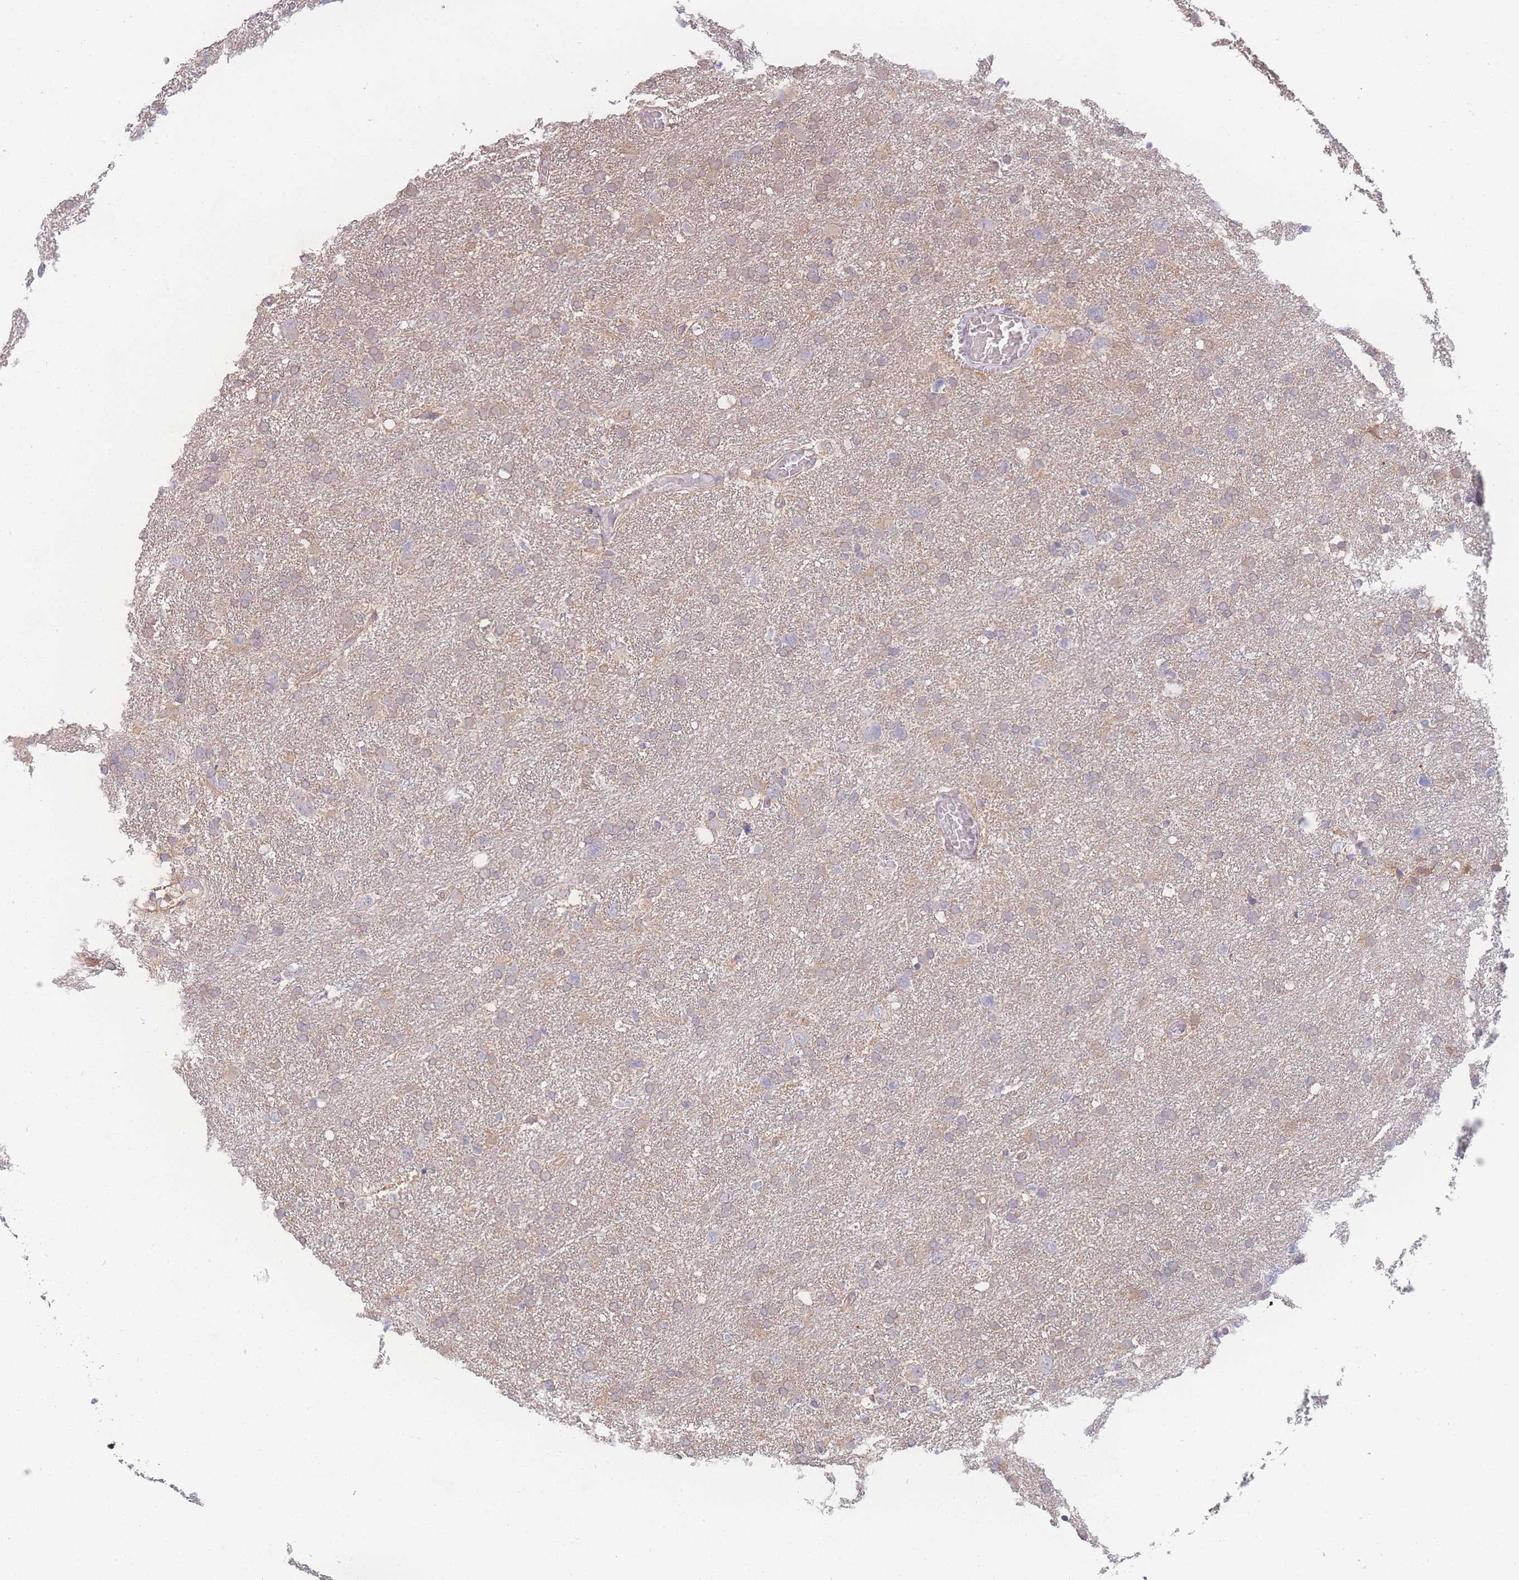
{"staining": {"intensity": "weak", "quantity": "25%-75%", "location": "cytoplasmic/membranous"}, "tissue": "glioma", "cell_type": "Tumor cells", "image_type": "cancer", "snomed": [{"axis": "morphology", "description": "Glioma, malignant, High grade"}, {"axis": "topography", "description": "Brain"}], "caption": "Protein expression analysis of human malignant high-grade glioma reveals weak cytoplasmic/membranous expression in approximately 25%-75% of tumor cells.", "gene": "GIPR", "patient": {"sex": "male", "age": 61}}